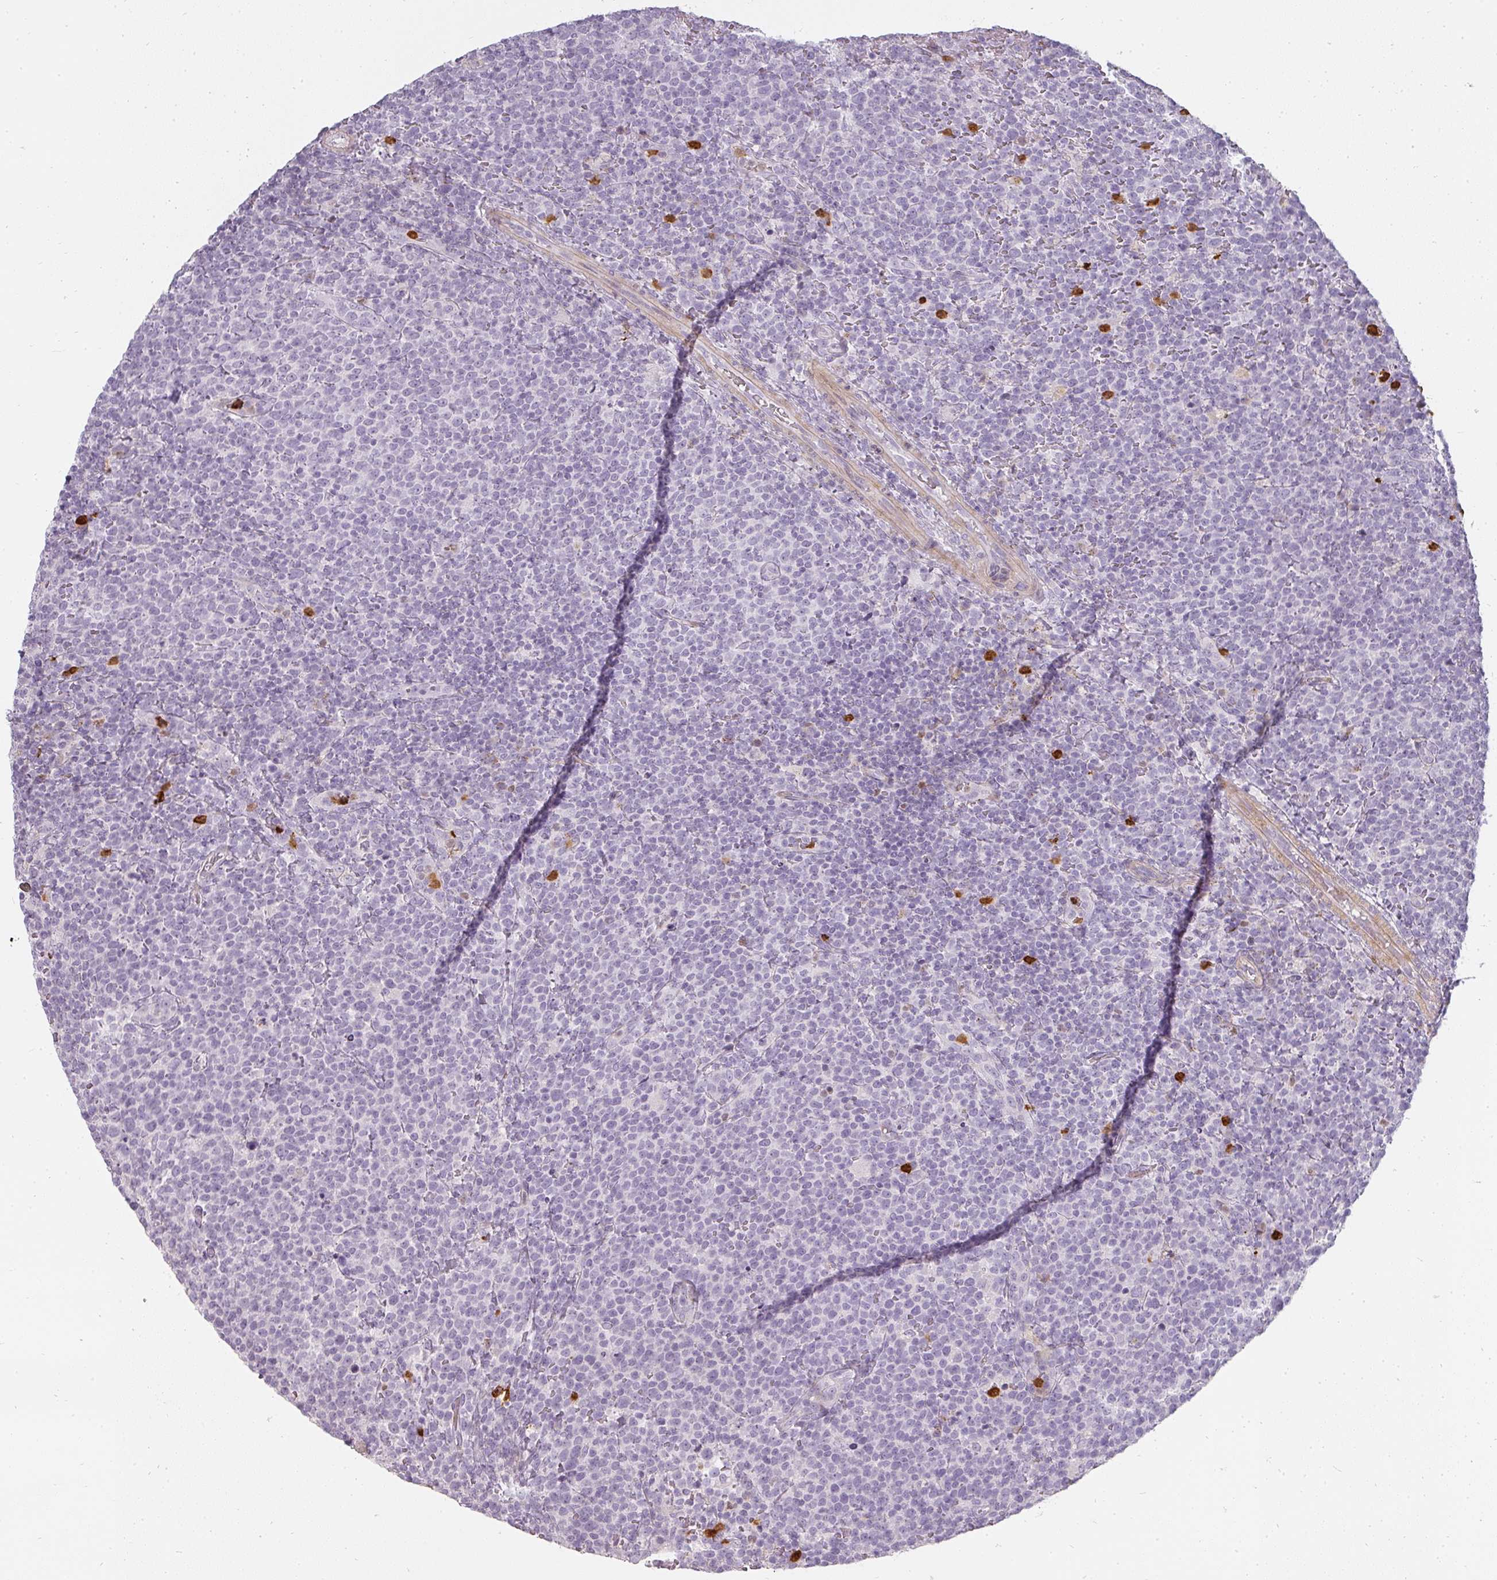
{"staining": {"intensity": "negative", "quantity": "none", "location": "none"}, "tissue": "lymphoma", "cell_type": "Tumor cells", "image_type": "cancer", "snomed": [{"axis": "morphology", "description": "Malignant lymphoma, non-Hodgkin's type, High grade"}, {"axis": "topography", "description": "Lymph node"}], "caption": "Micrograph shows no protein positivity in tumor cells of malignant lymphoma, non-Hodgkin's type (high-grade) tissue.", "gene": "BIK", "patient": {"sex": "male", "age": 61}}